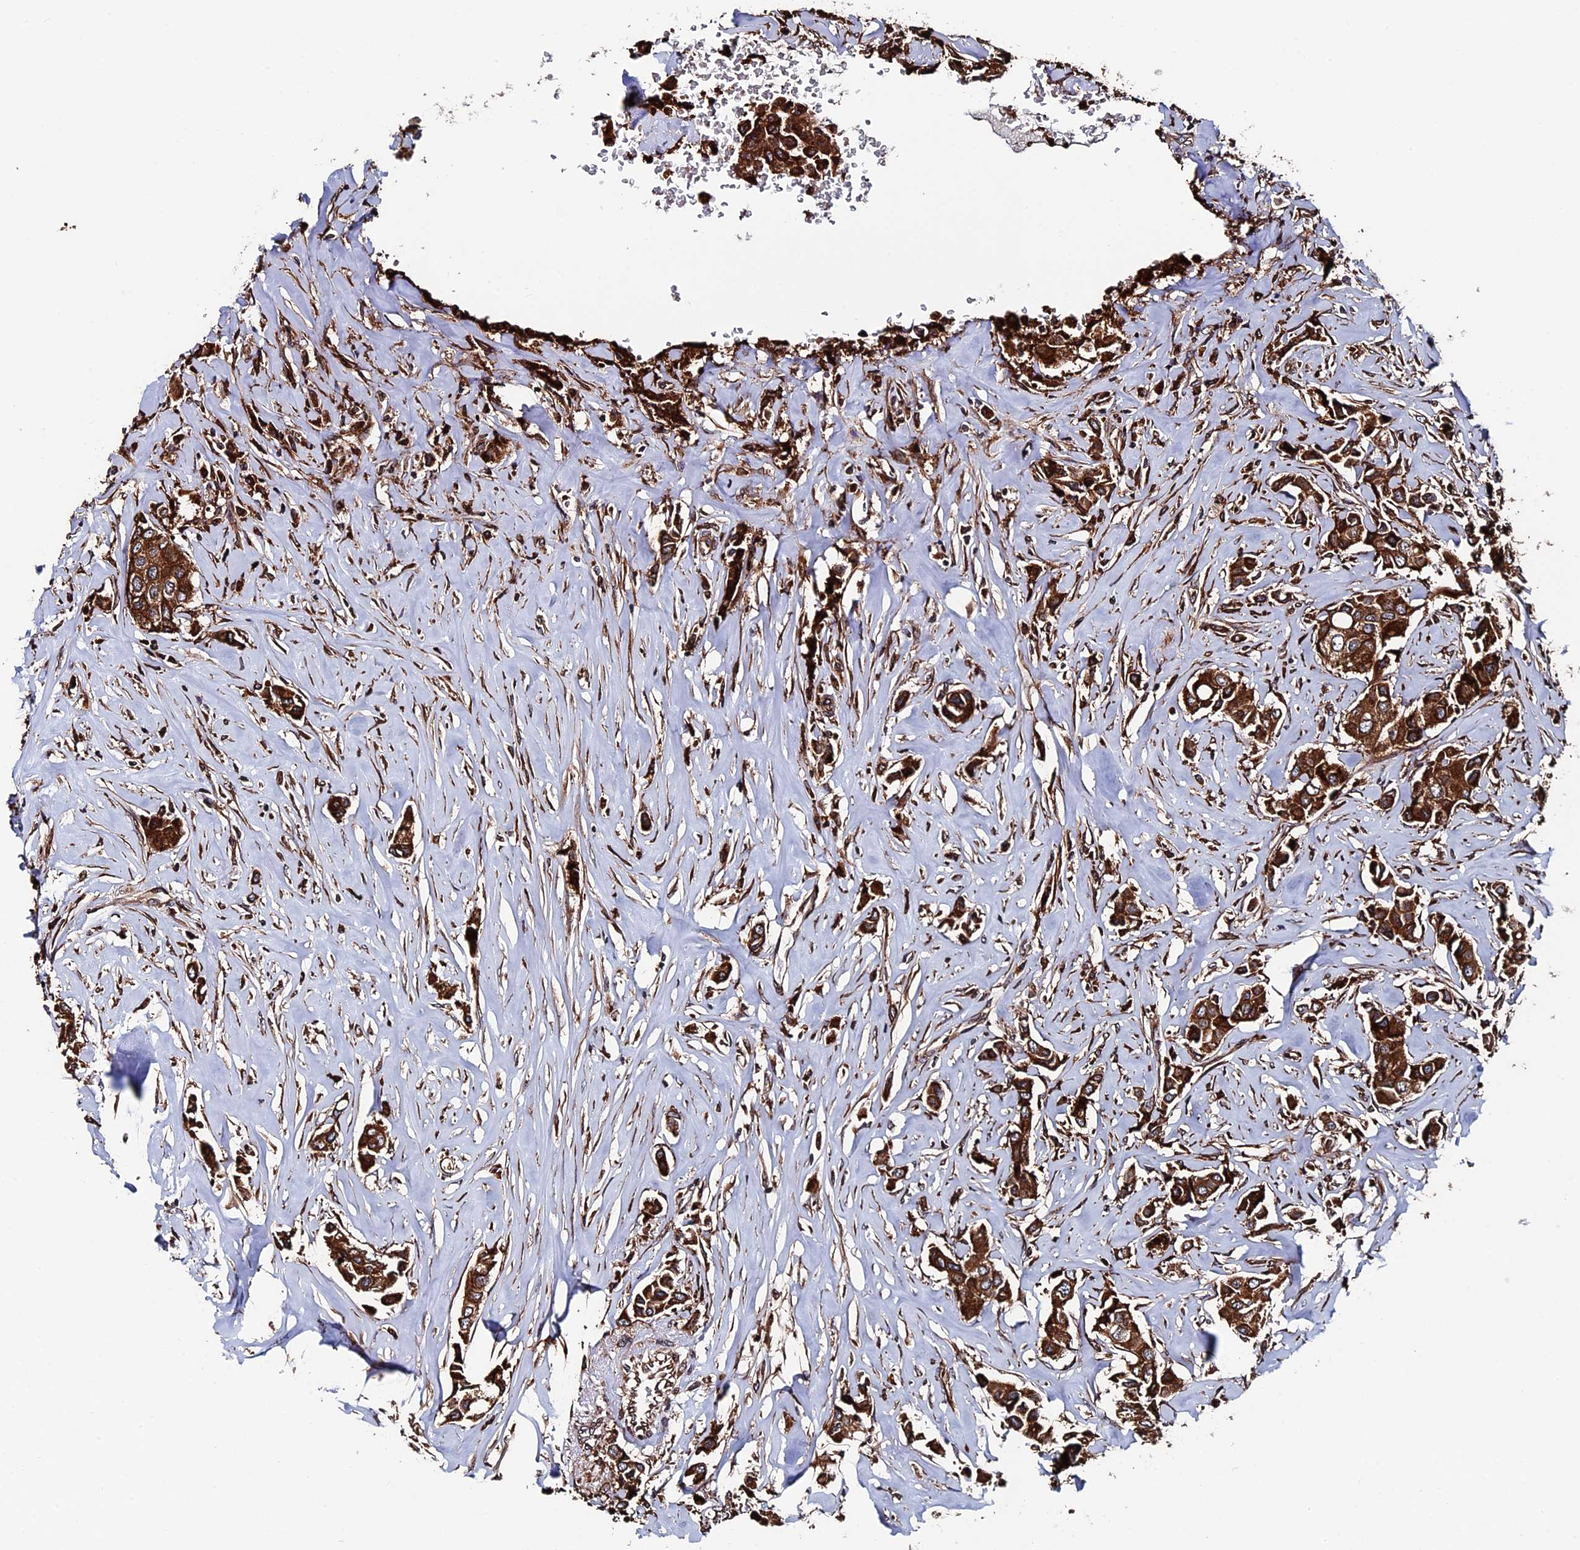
{"staining": {"intensity": "strong", "quantity": ">75%", "location": "cytoplasmic/membranous"}, "tissue": "breast cancer", "cell_type": "Tumor cells", "image_type": "cancer", "snomed": [{"axis": "morphology", "description": "Duct carcinoma"}, {"axis": "topography", "description": "Breast"}], "caption": "Breast cancer stained with a protein marker displays strong staining in tumor cells.", "gene": "RPUSD1", "patient": {"sex": "female", "age": 80}}